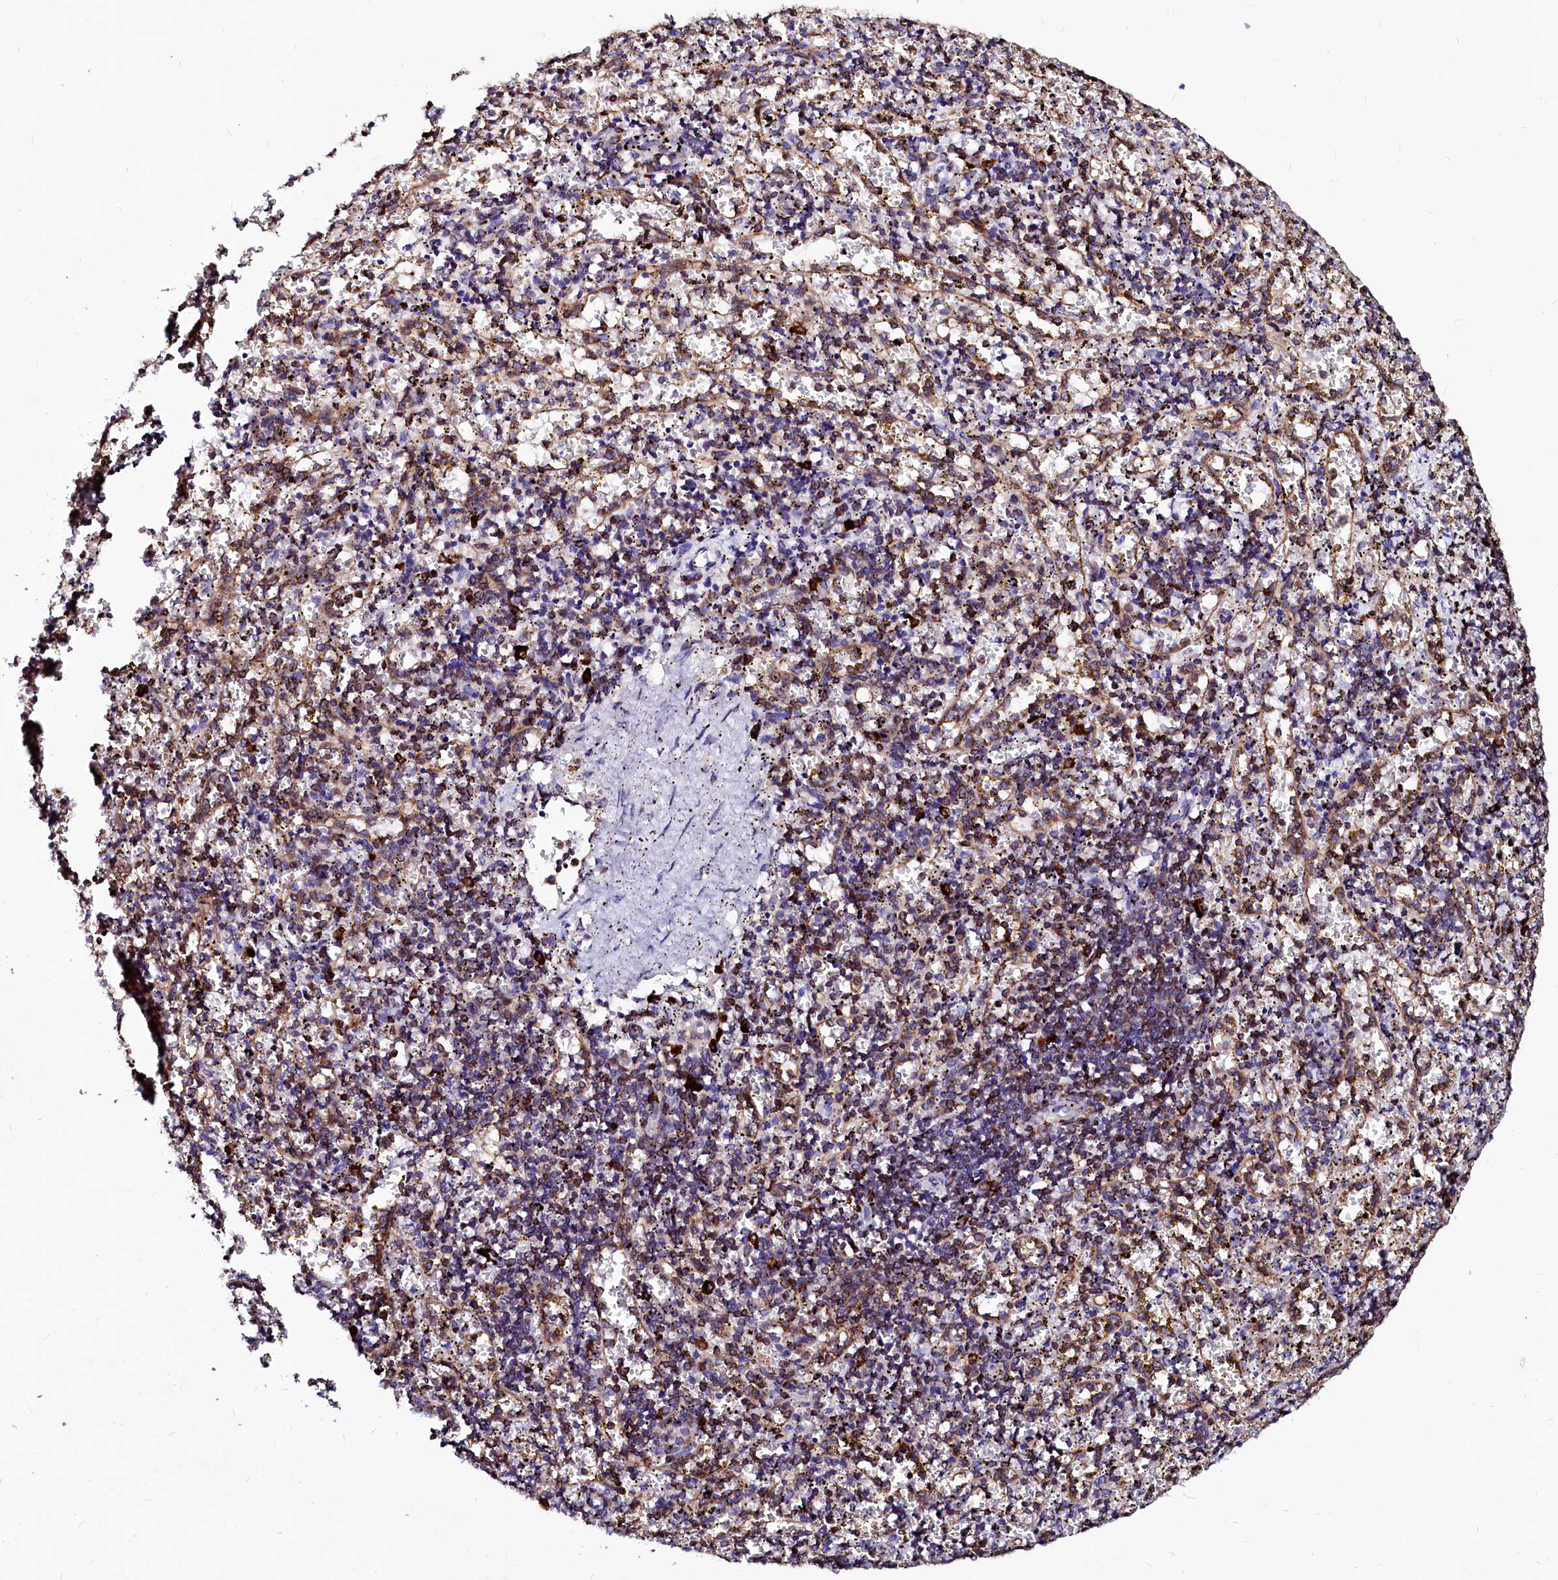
{"staining": {"intensity": "moderate", "quantity": "25%-75%", "location": "cytoplasmic/membranous"}, "tissue": "spleen", "cell_type": "Cells in red pulp", "image_type": "normal", "snomed": [{"axis": "morphology", "description": "Normal tissue, NOS"}, {"axis": "topography", "description": "Spleen"}], "caption": "Immunohistochemistry image of benign spleen: spleen stained using immunohistochemistry (IHC) reveals medium levels of moderate protein expression localized specifically in the cytoplasmic/membranous of cells in red pulp, appearing as a cytoplasmic/membranous brown color.", "gene": "DERL1", "patient": {"sex": "male", "age": 11}}